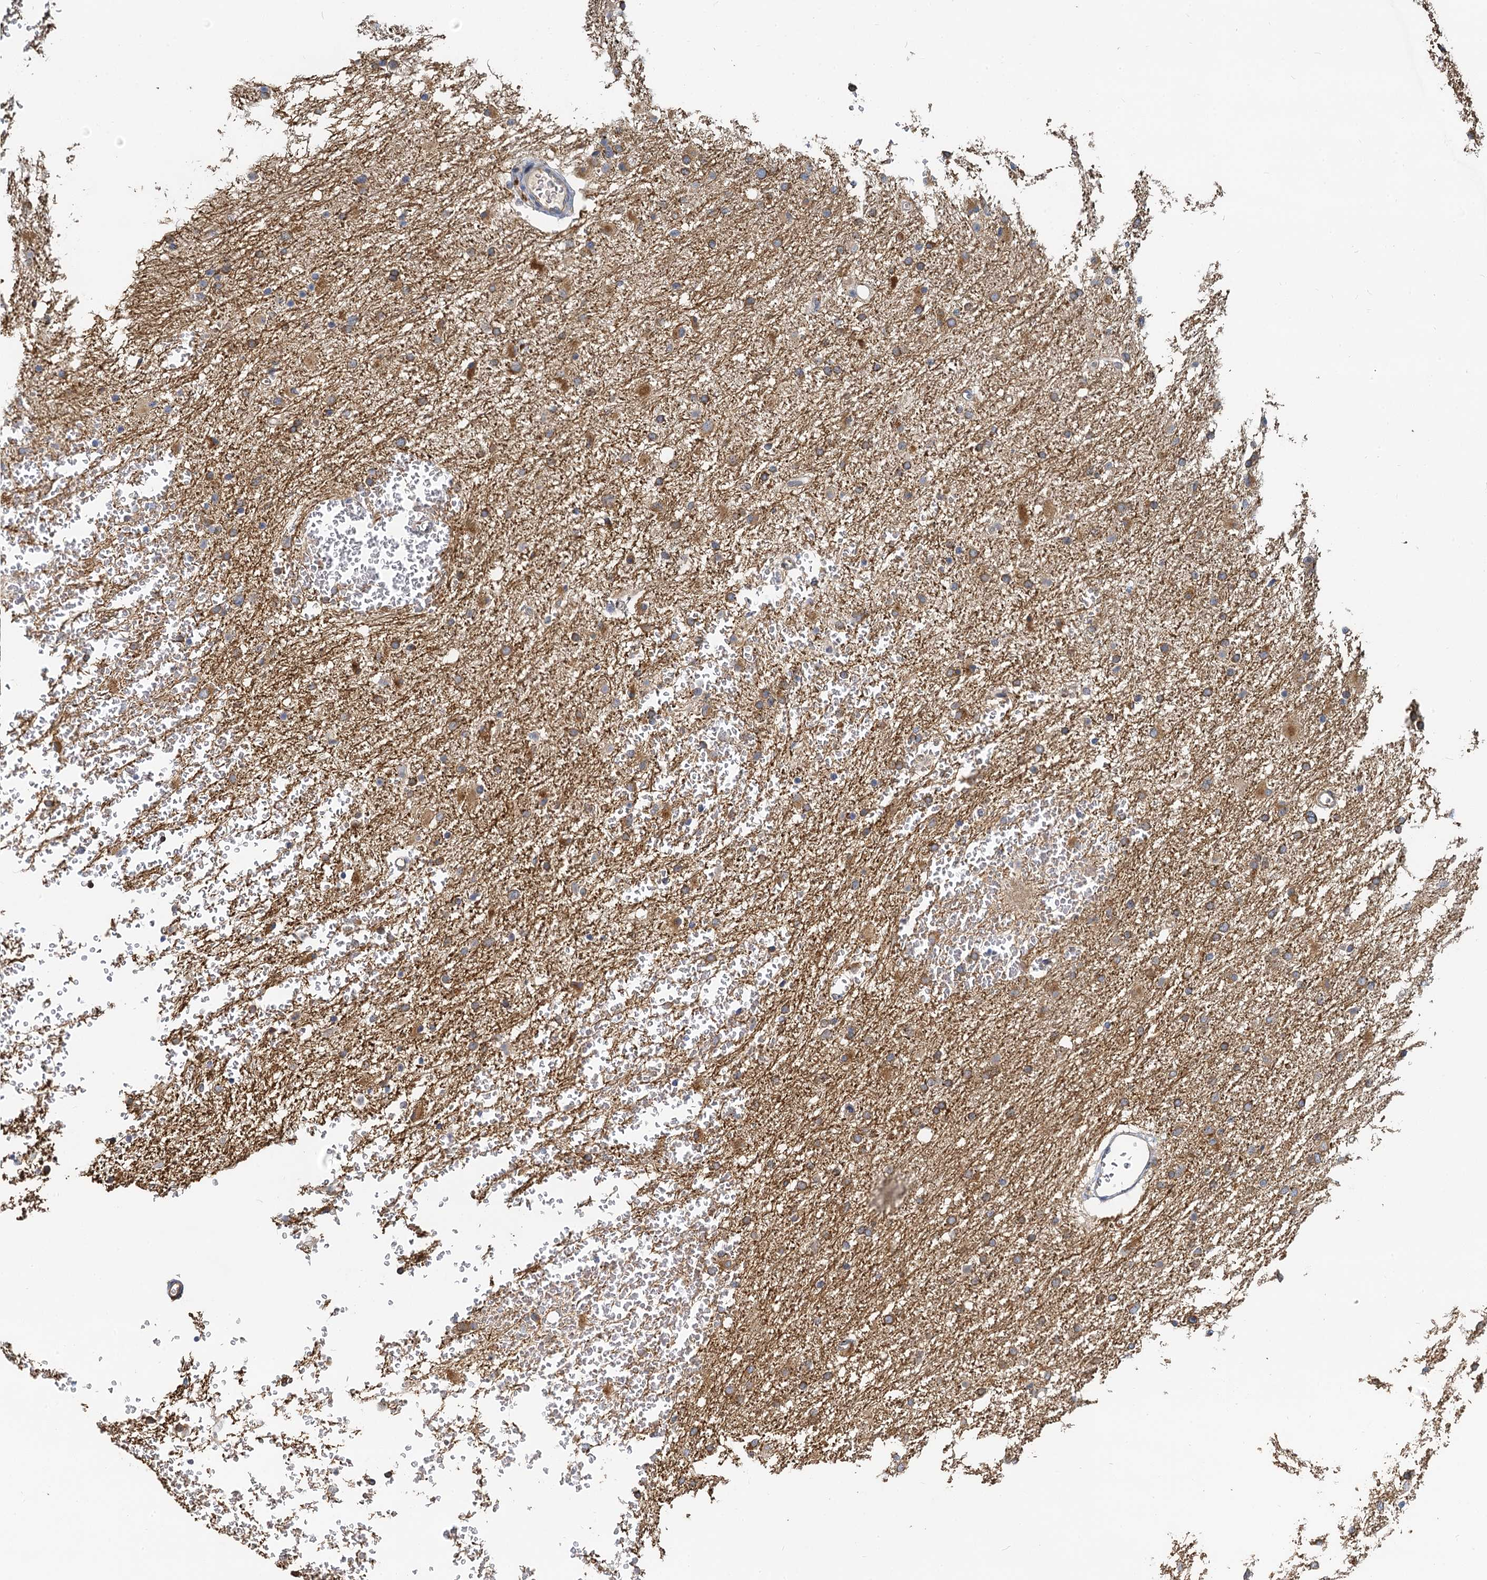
{"staining": {"intensity": "moderate", "quantity": ">75%", "location": "cytoplasmic/membranous"}, "tissue": "glioma", "cell_type": "Tumor cells", "image_type": "cancer", "snomed": [{"axis": "morphology", "description": "Glioma, malignant, High grade"}, {"axis": "topography", "description": "Cerebral cortex"}], "caption": "Moderate cytoplasmic/membranous protein positivity is present in about >75% of tumor cells in malignant high-grade glioma.", "gene": "NKAPD1", "patient": {"sex": "female", "age": 36}}